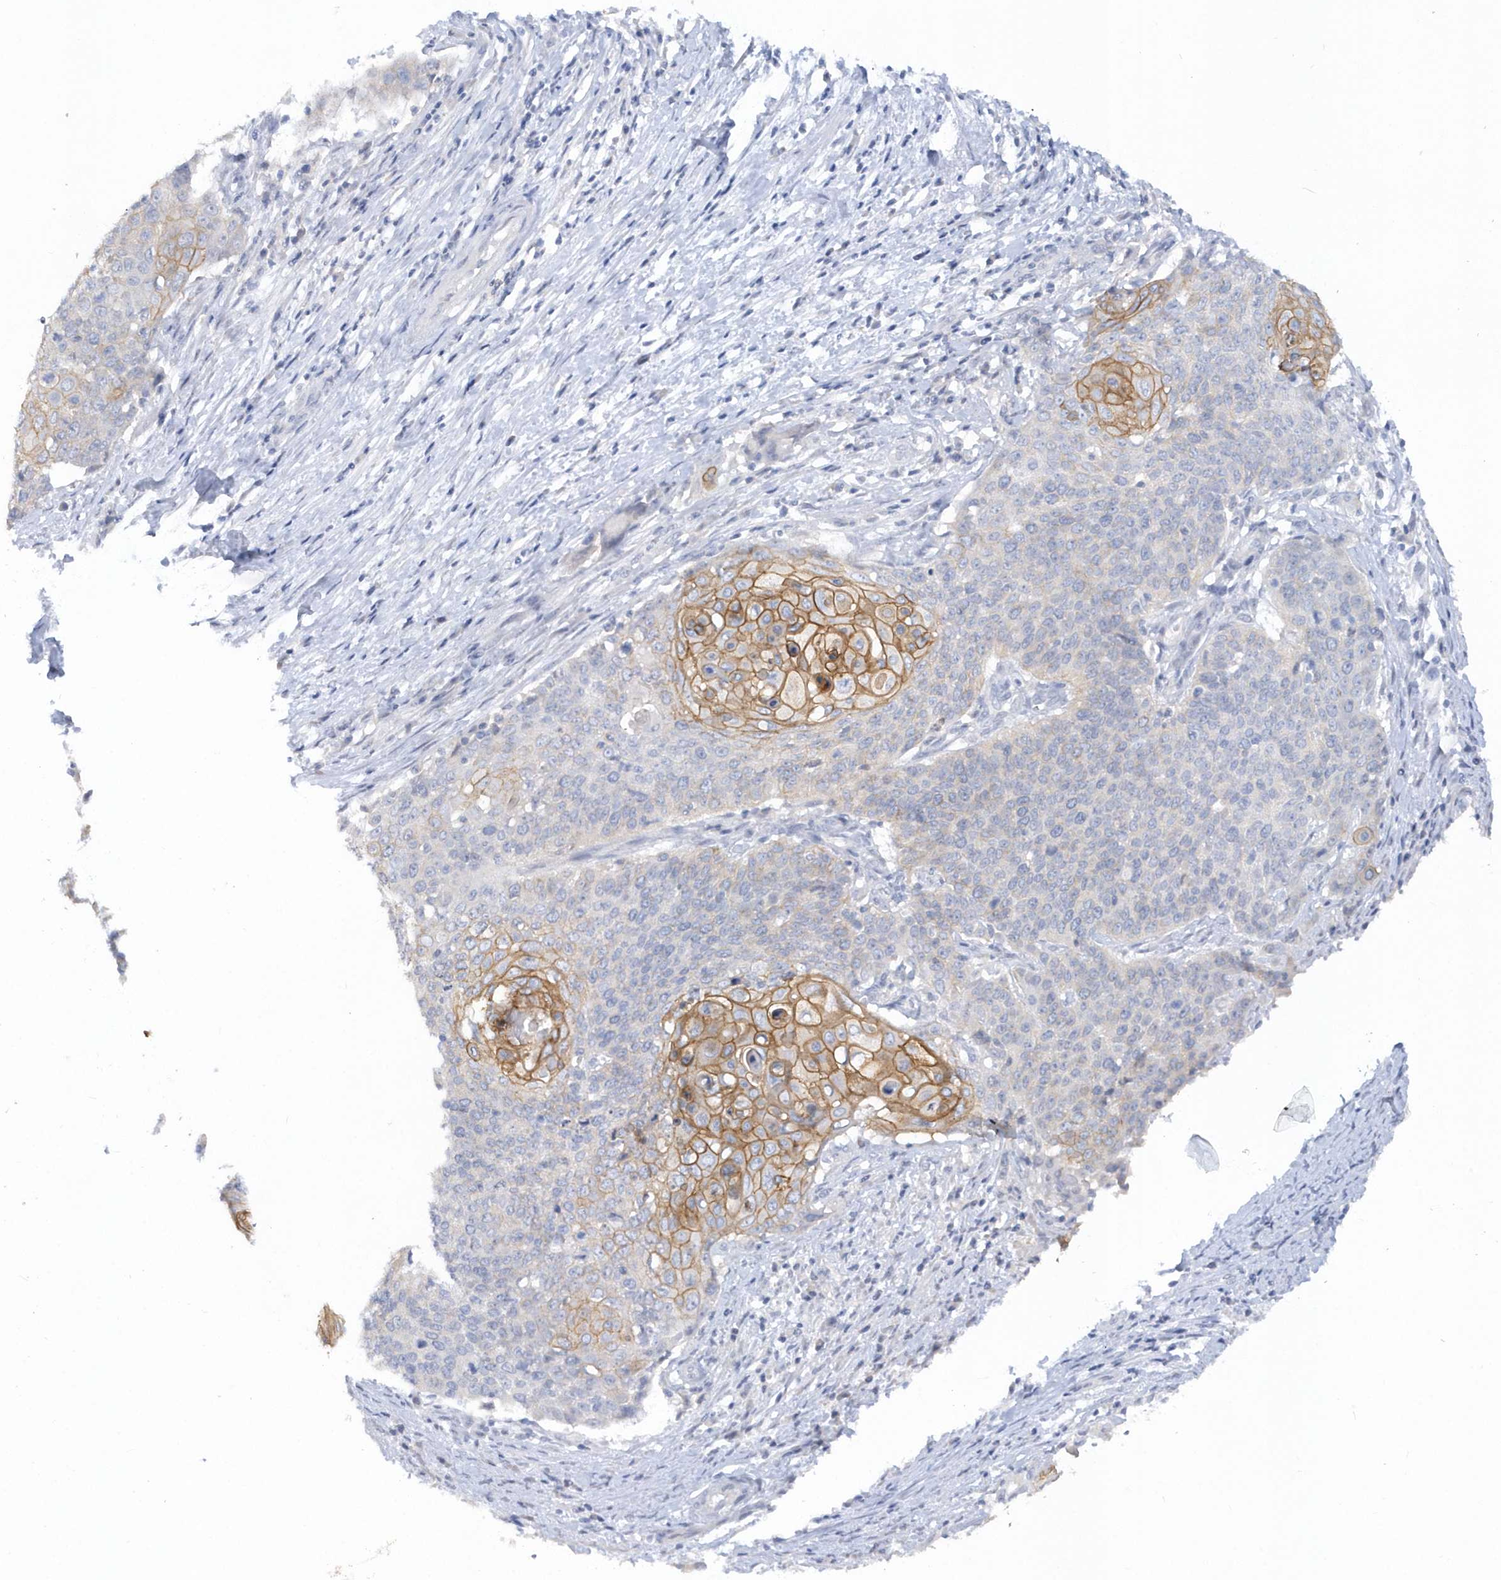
{"staining": {"intensity": "moderate", "quantity": "<25%", "location": "cytoplasmic/membranous"}, "tissue": "cervical cancer", "cell_type": "Tumor cells", "image_type": "cancer", "snomed": [{"axis": "morphology", "description": "Squamous cell carcinoma, NOS"}, {"axis": "topography", "description": "Cervix"}], "caption": "Cervical cancer (squamous cell carcinoma) stained with a protein marker shows moderate staining in tumor cells.", "gene": "RPE", "patient": {"sex": "female", "age": 39}}